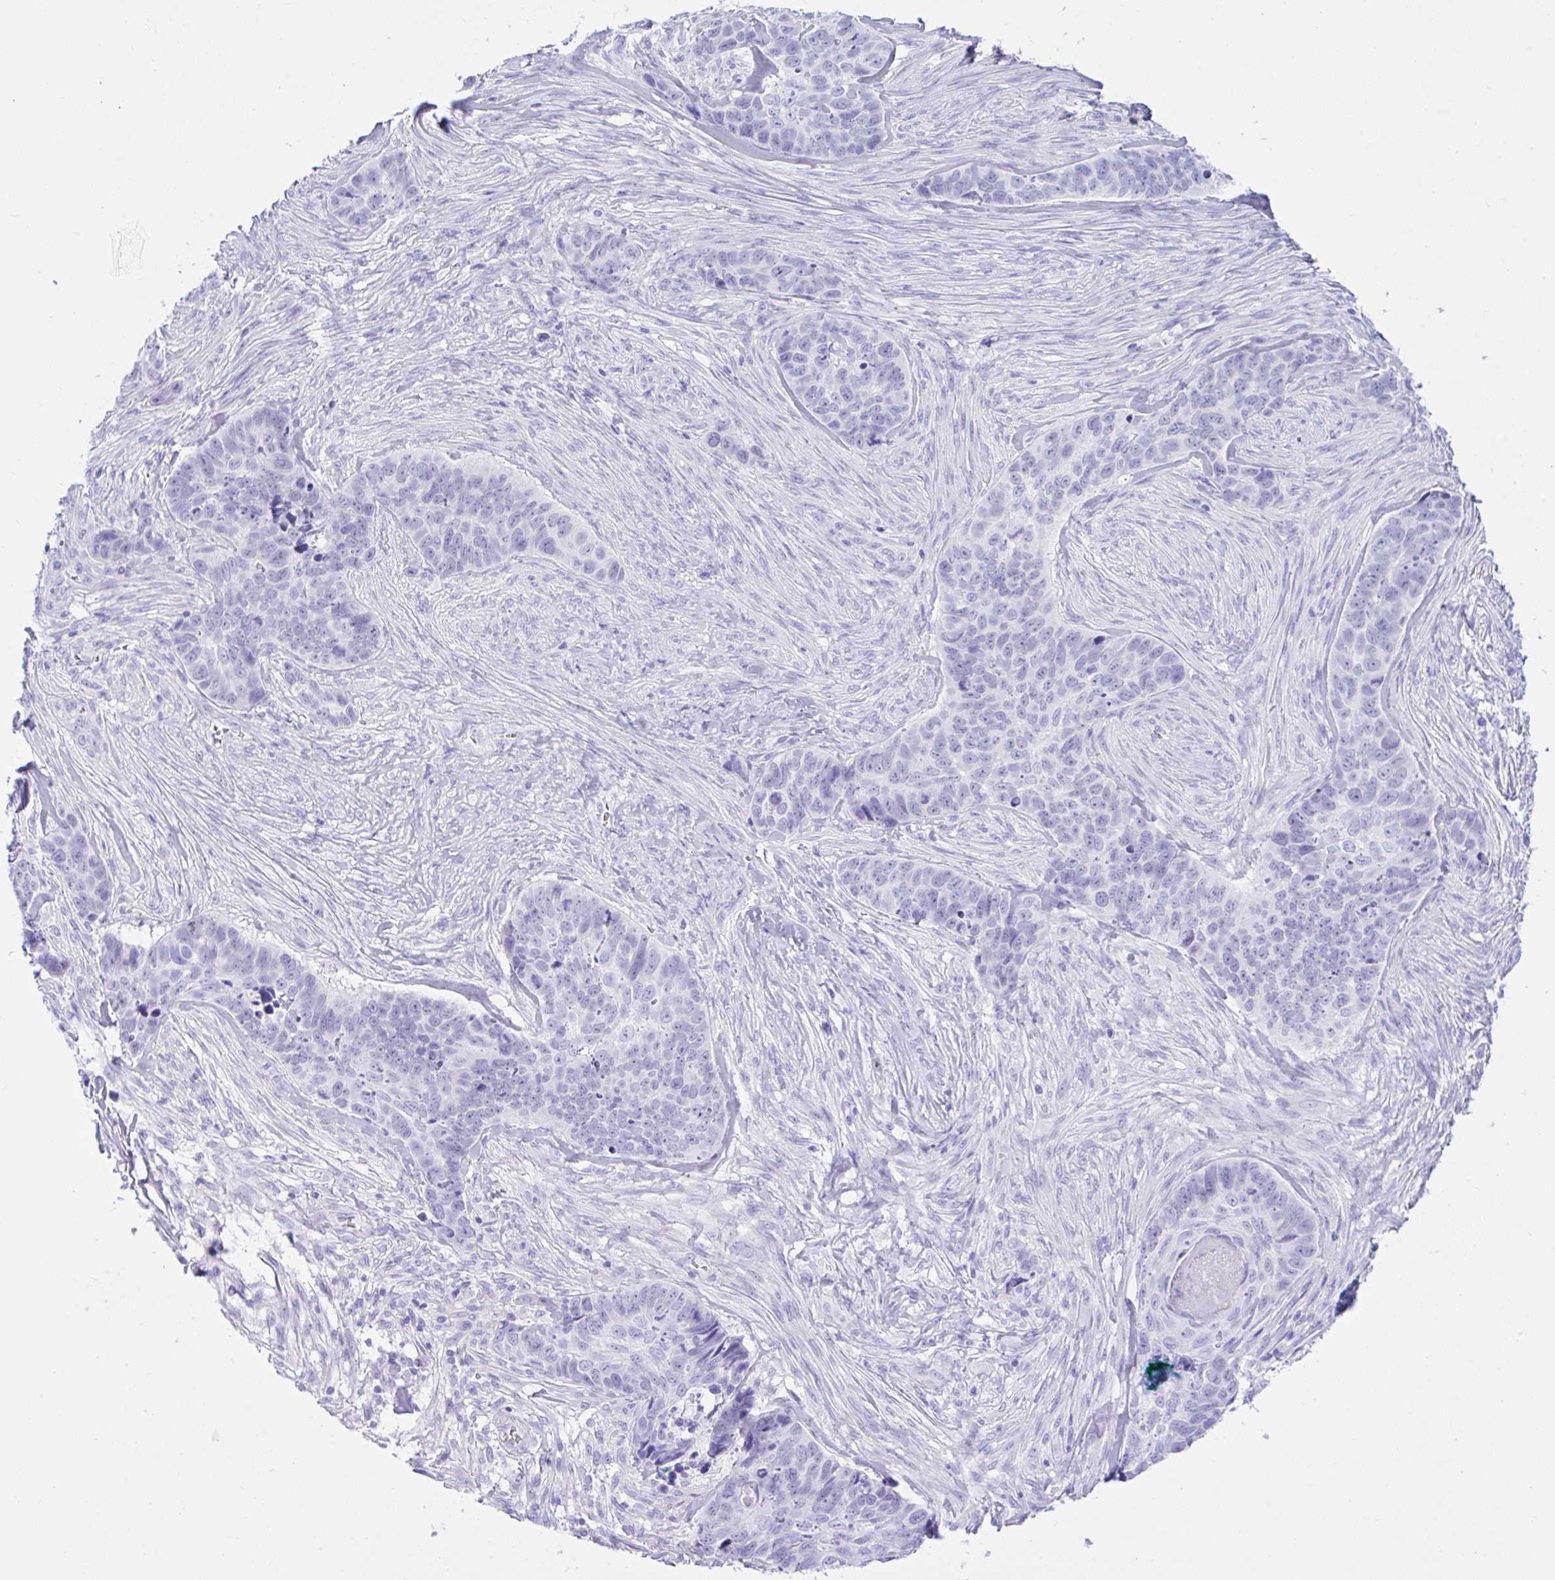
{"staining": {"intensity": "negative", "quantity": "none", "location": "none"}, "tissue": "skin cancer", "cell_type": "Tumor cells", "image_type": "cancer", "snomed": [{"axis": "morphology", "description": "Basal cell carcinoma"}, {"axis": "topography", "description": "Skin"}], "caption": "Immunohistochemistry (IHC) micrograph of neoplastic tissue: basal cell carcinoma (skin) stained with DAB (3,3'-diaminobenzidine) reveals no significant protein staining in tumor cells.", "gene": "SEL1L2", "patient": {"sex": "female", "age": 82}}